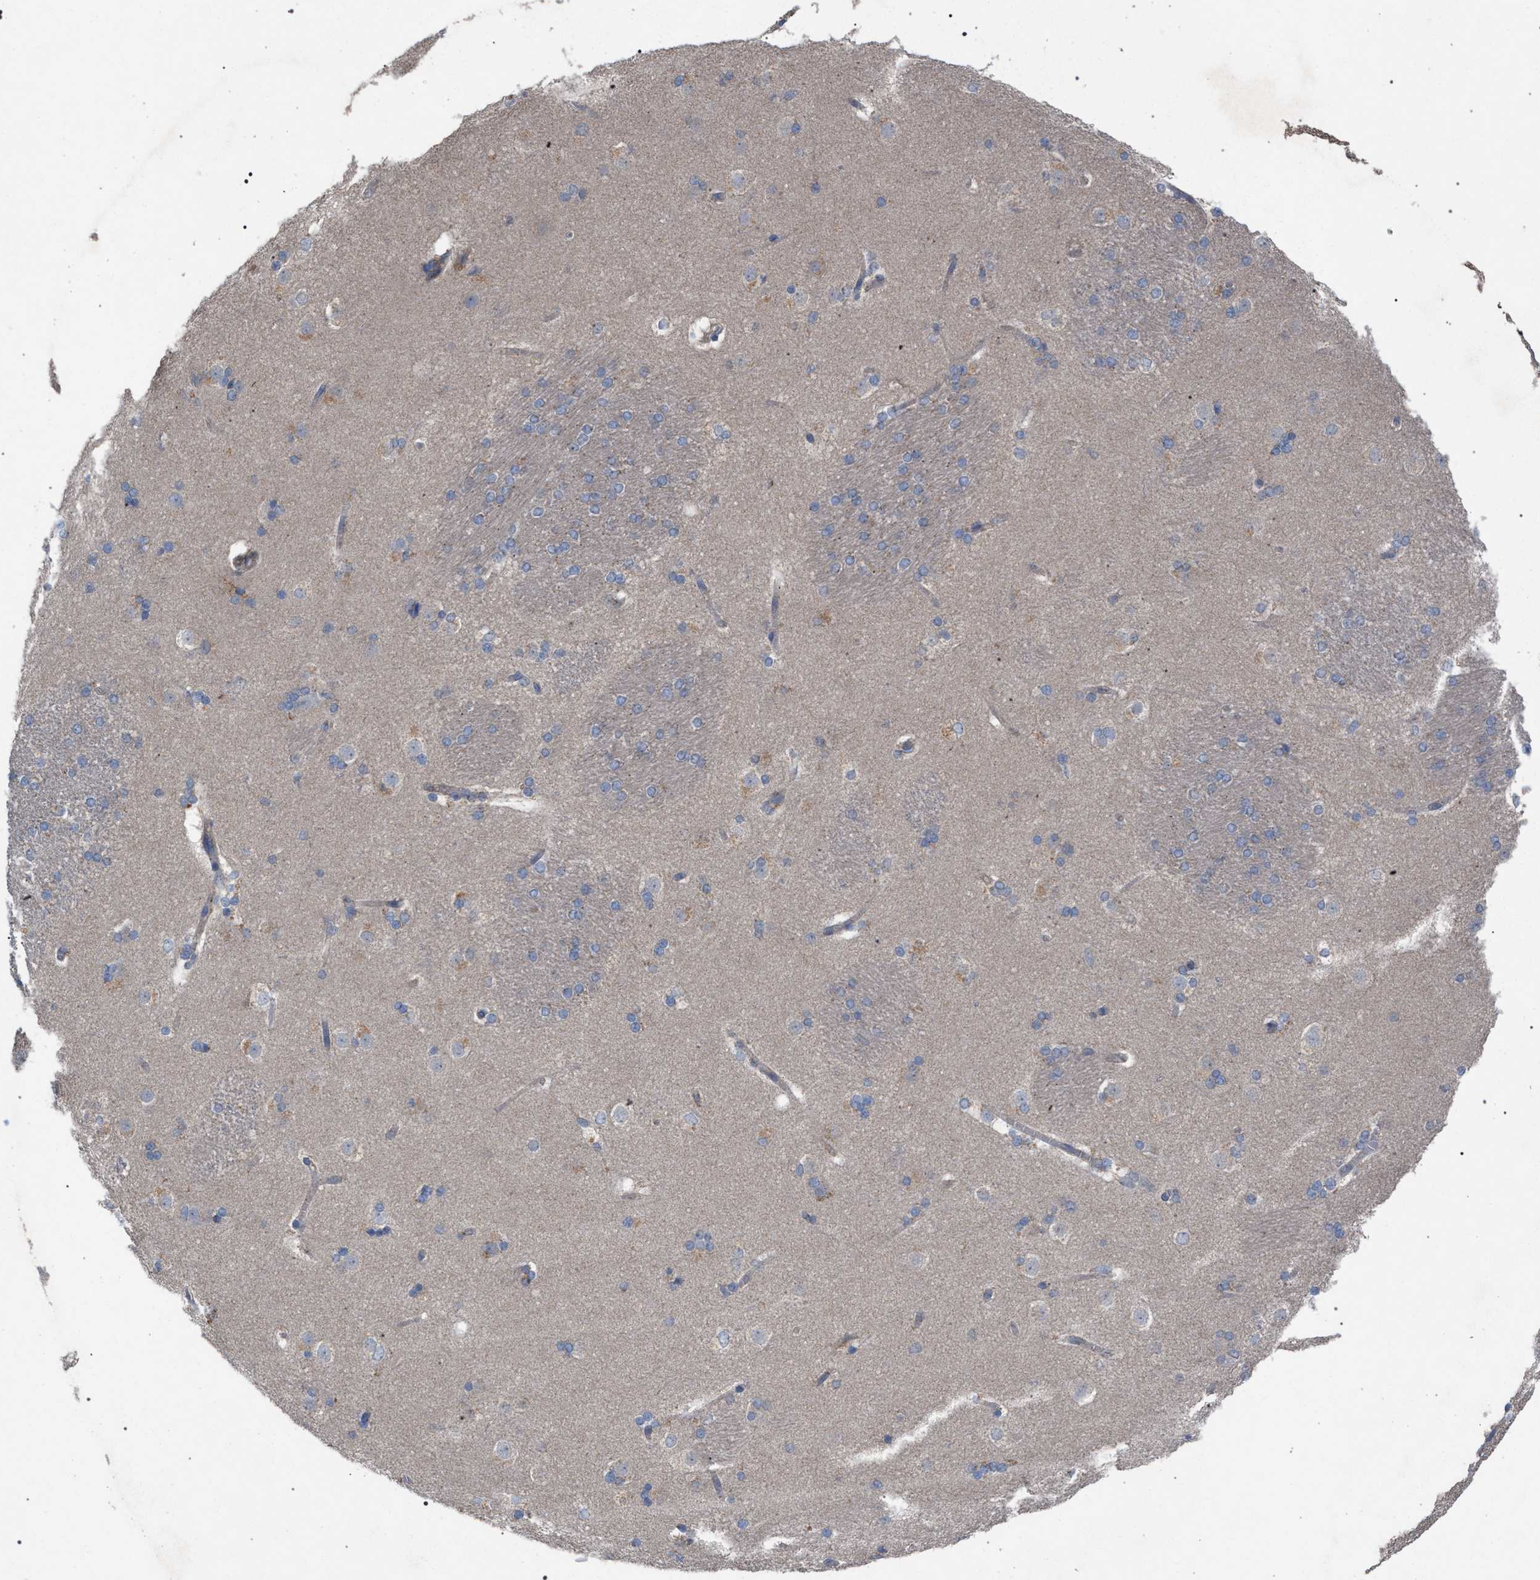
{"staining": {"intensity": "negative", "quantity": "none", "location": "none"}, "tissue": "caudate", "cell_type": "Glial cells", "image_type": "normal", "snomed": [{"axis": "morphology", "description": "Normal tissue, NOS"}, {"axis": "topography", "description": "Lateral ventricle wall"}], "caption": "A high-resolution photomicrograph shows IHC staining of benign caudate, which displays no significant expression in glial cells.", "gene": "VPS13A", "patient": {"sex": "female", "age": 19}}